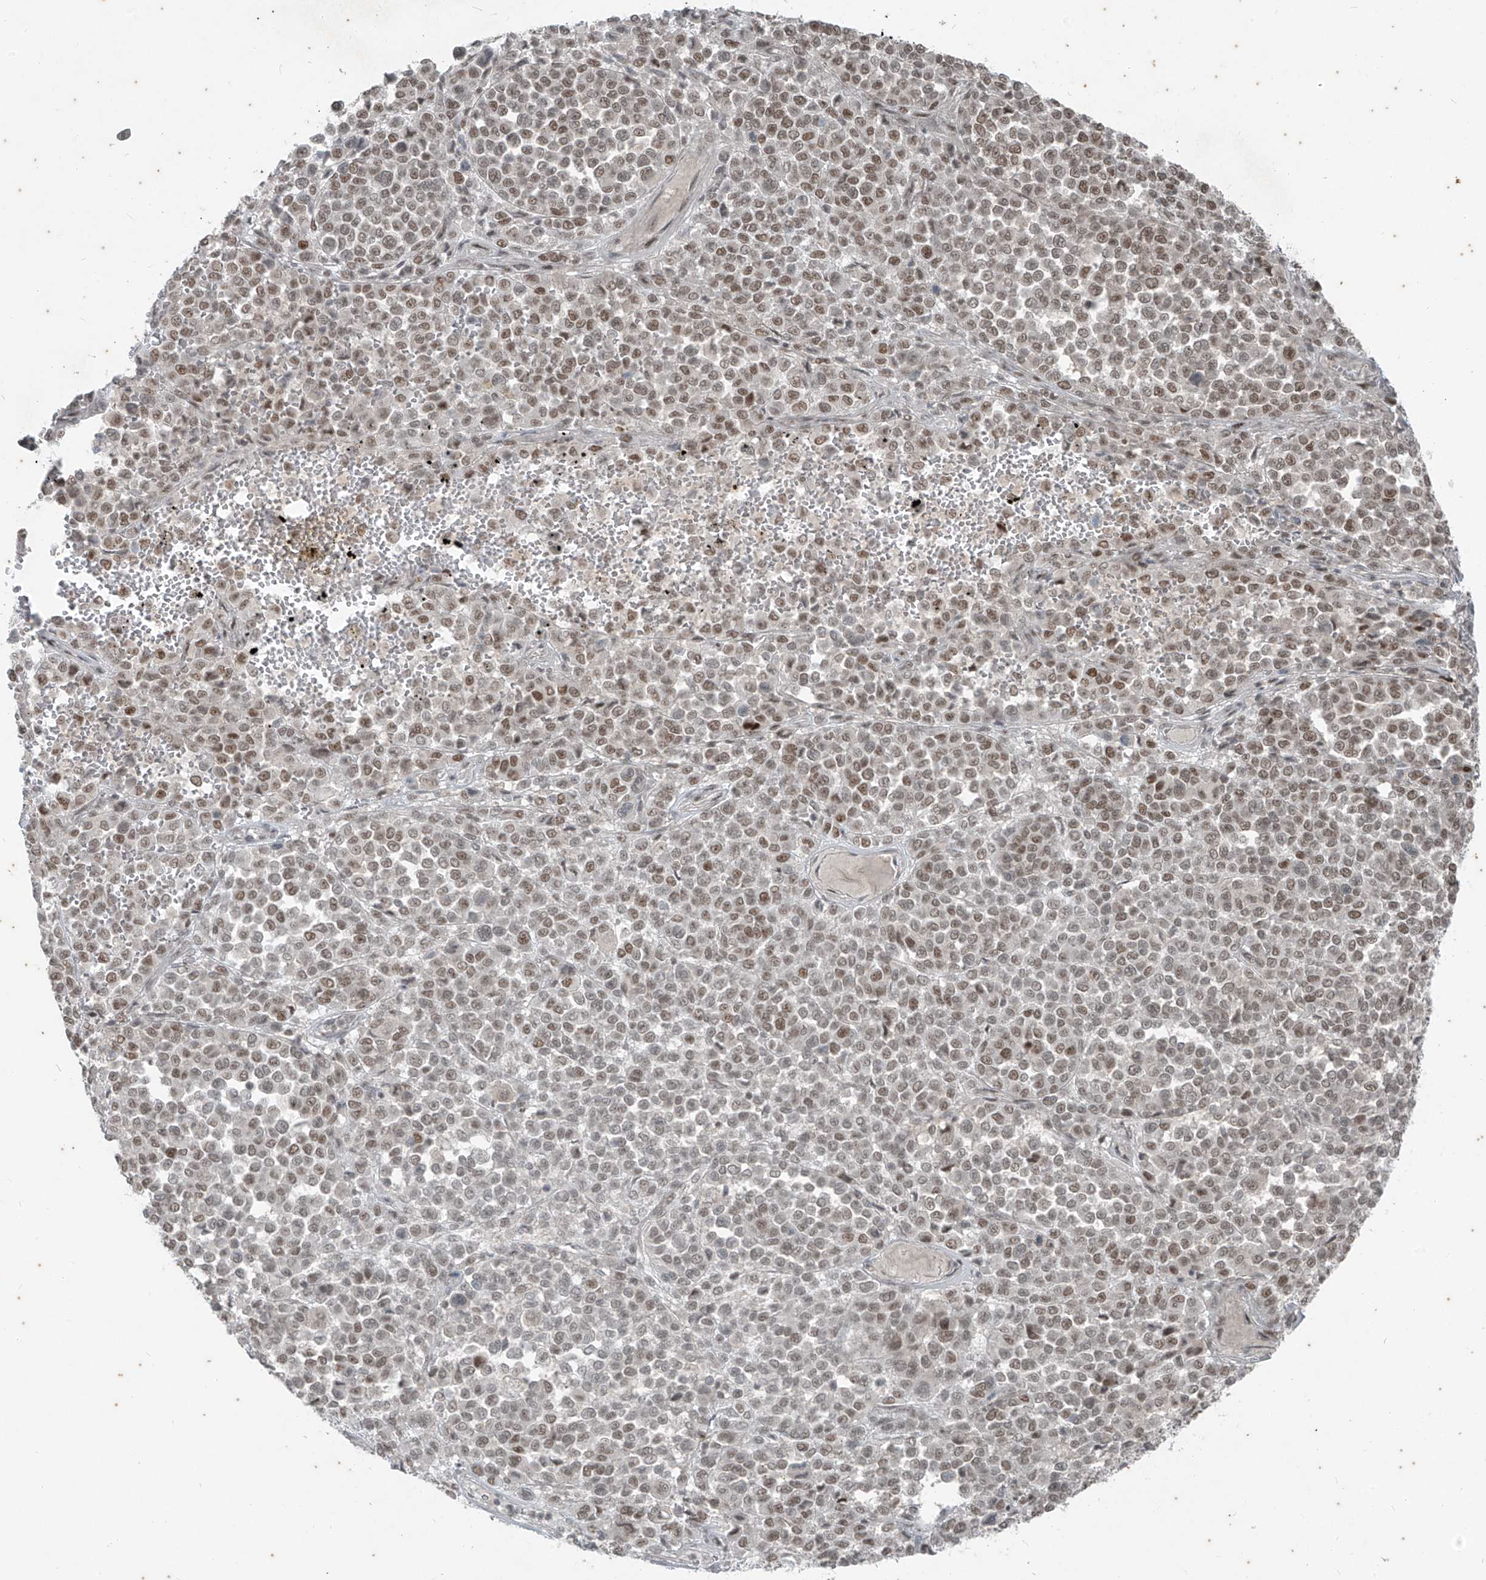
{"staining": {"intensity": "moderate", "quantity": ">75%", "location": "nuclear"}, "tissue": "melanoma", "cell_type": "Tumor cells", "image_type": "cancer", "snomed": [{"axis": "morphology", "description": "Malignant melanoma, Metastatic site"}, {"axis": "topography", "description": "Pancreas"}], "caption": "Protein staining of melanoma tissue reveals moderate nuclear positivity in about >75% of tumor cells.", "gene": "ZNF354B", "patient": {"sex": "female", "age": 30}}